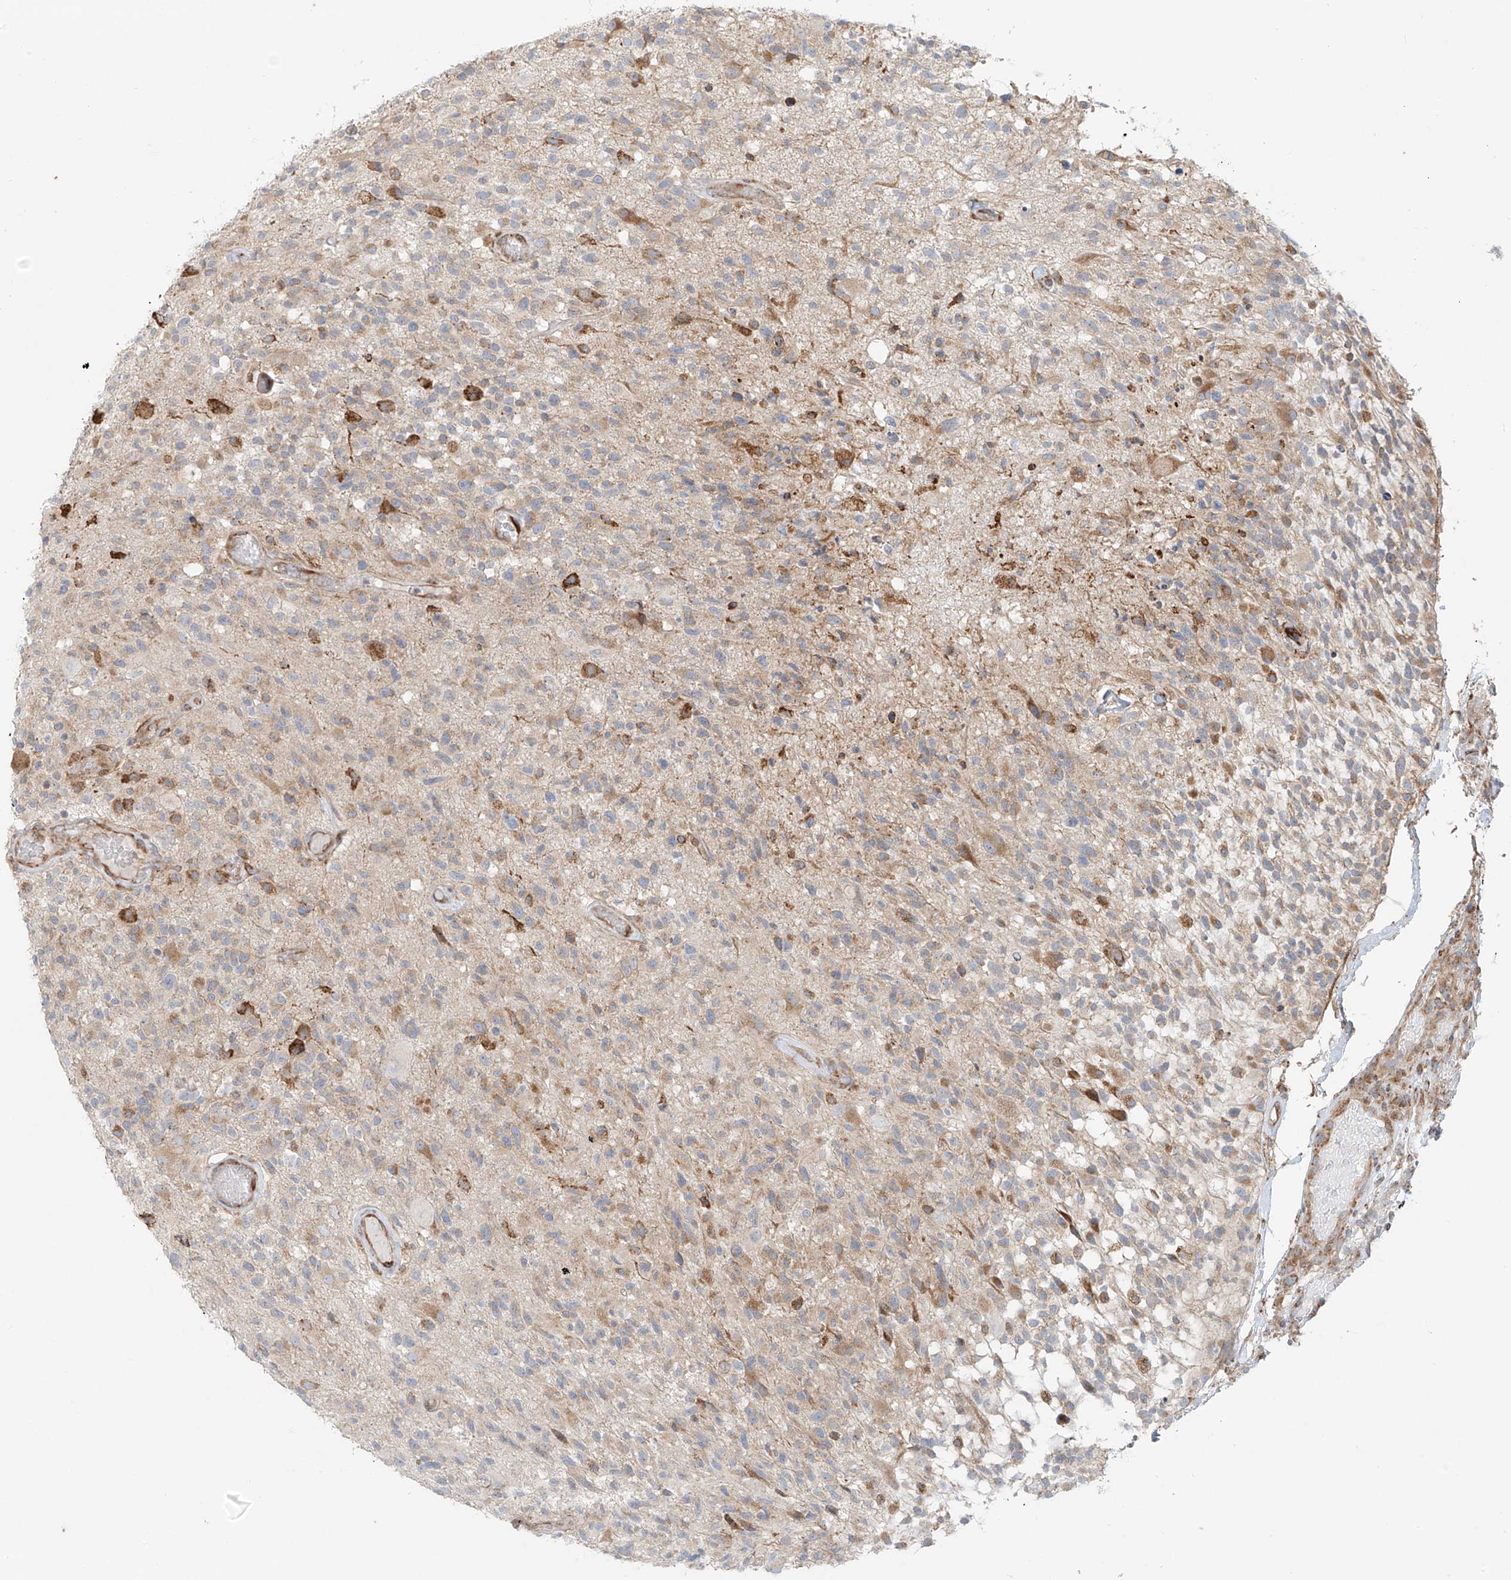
{"staining": {"intensity": "weak", "quantity": "<25%", "location": "cytoplasmic/membranous"}, "tissue": "glioma", "cell_type": "Tumor cells", "image_type": "cancer", "snomed": [{"axis": "morphology", "description": "Glioma, malignant, High grade"}, {"axis": "morphology", "description": "Glioblastoma, NOS"}, {"axis": "topography", "description": "Brain"}], "caption": "Tumor cells are negative for protein expression in human malignant high-grade glioma.", "gene": "EIPR1", "patient": {"sex": "male", "age": 60}}